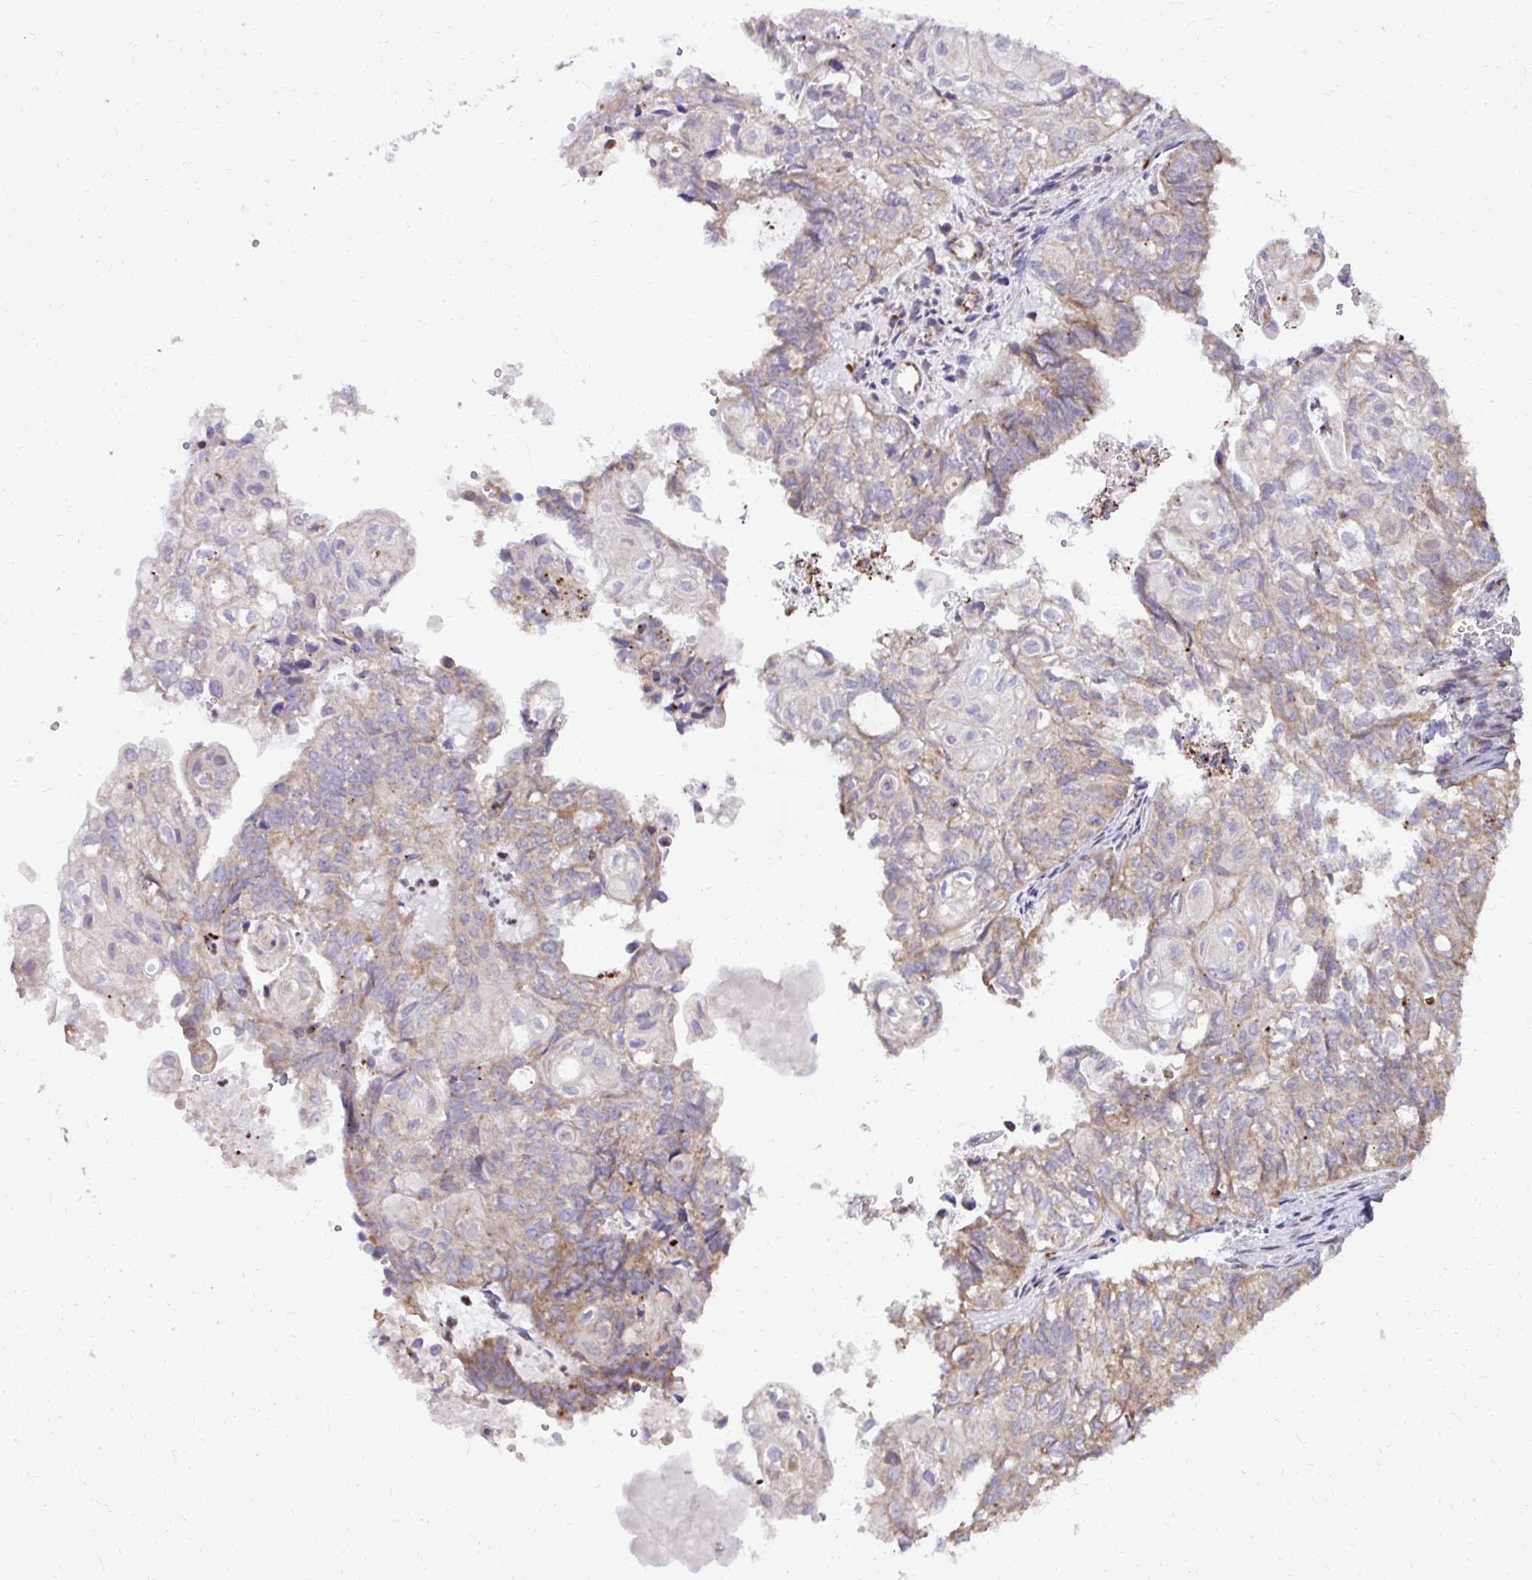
{"staining": {"intensity": "weak", "quantity": "<25%", "location": "cytoplasmic/membranous"}, "tissue": "ovarian cancer", "cell_type": "Tumor cells", "image_type": "cancer", "snomed": [{"axis": "morphology", "description": "Carcinoma, endometroid"}, {"axis": "topography", "description": "Ovary"}], "caption": "An immunohistochemistry photomicrograph of endometroid carcinoma (ovarian) is shown. There is no staining in tumor cells of endometroid carcinoma (ovarian). (Brightfield microscopy of DAB IHC at high magnification).", "gene": "ABCC3", "patient": {"sex": "female", "age": 64}}